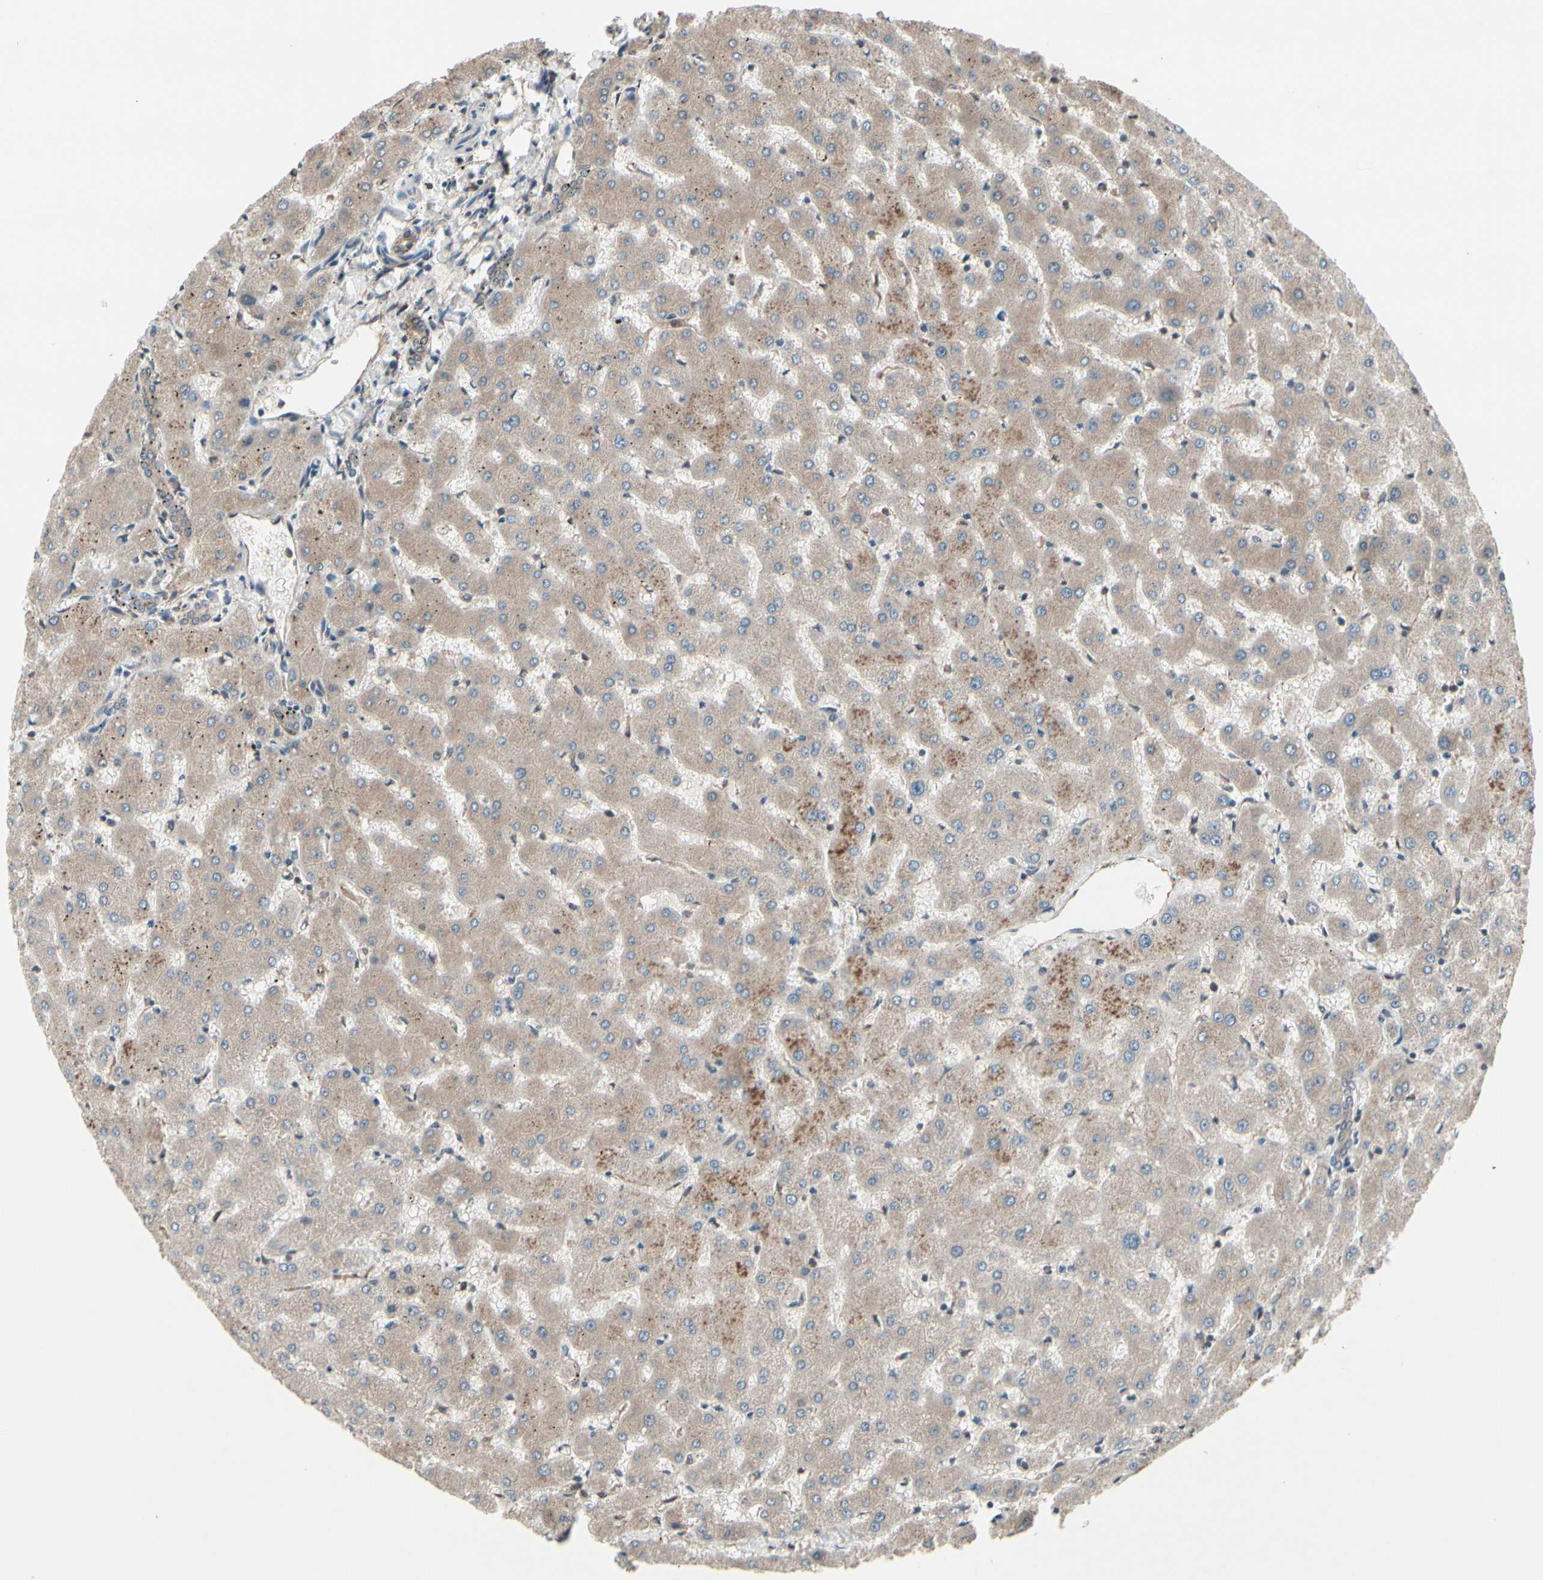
{"staining": {"intensity": "moderate", "quantity": ">75%", "location": "cytoplasmic/membranous"}, "tissue": "liver", "cell_type": "Cholangiocytes", "image_type": "normal", "snomed": [{"axis": "morphology", "description": "Normal tissue, NOS"}, {"axis": "topography", "description": "Liver"}], "caption": "Immunohistochemical staining of normal liver shows moderate cytoplasmic/membranous protein positivity in about >75% of cholangiocytes.", "gene": "PNPLA7", "patient": {"sex": "female", "age": 63}}